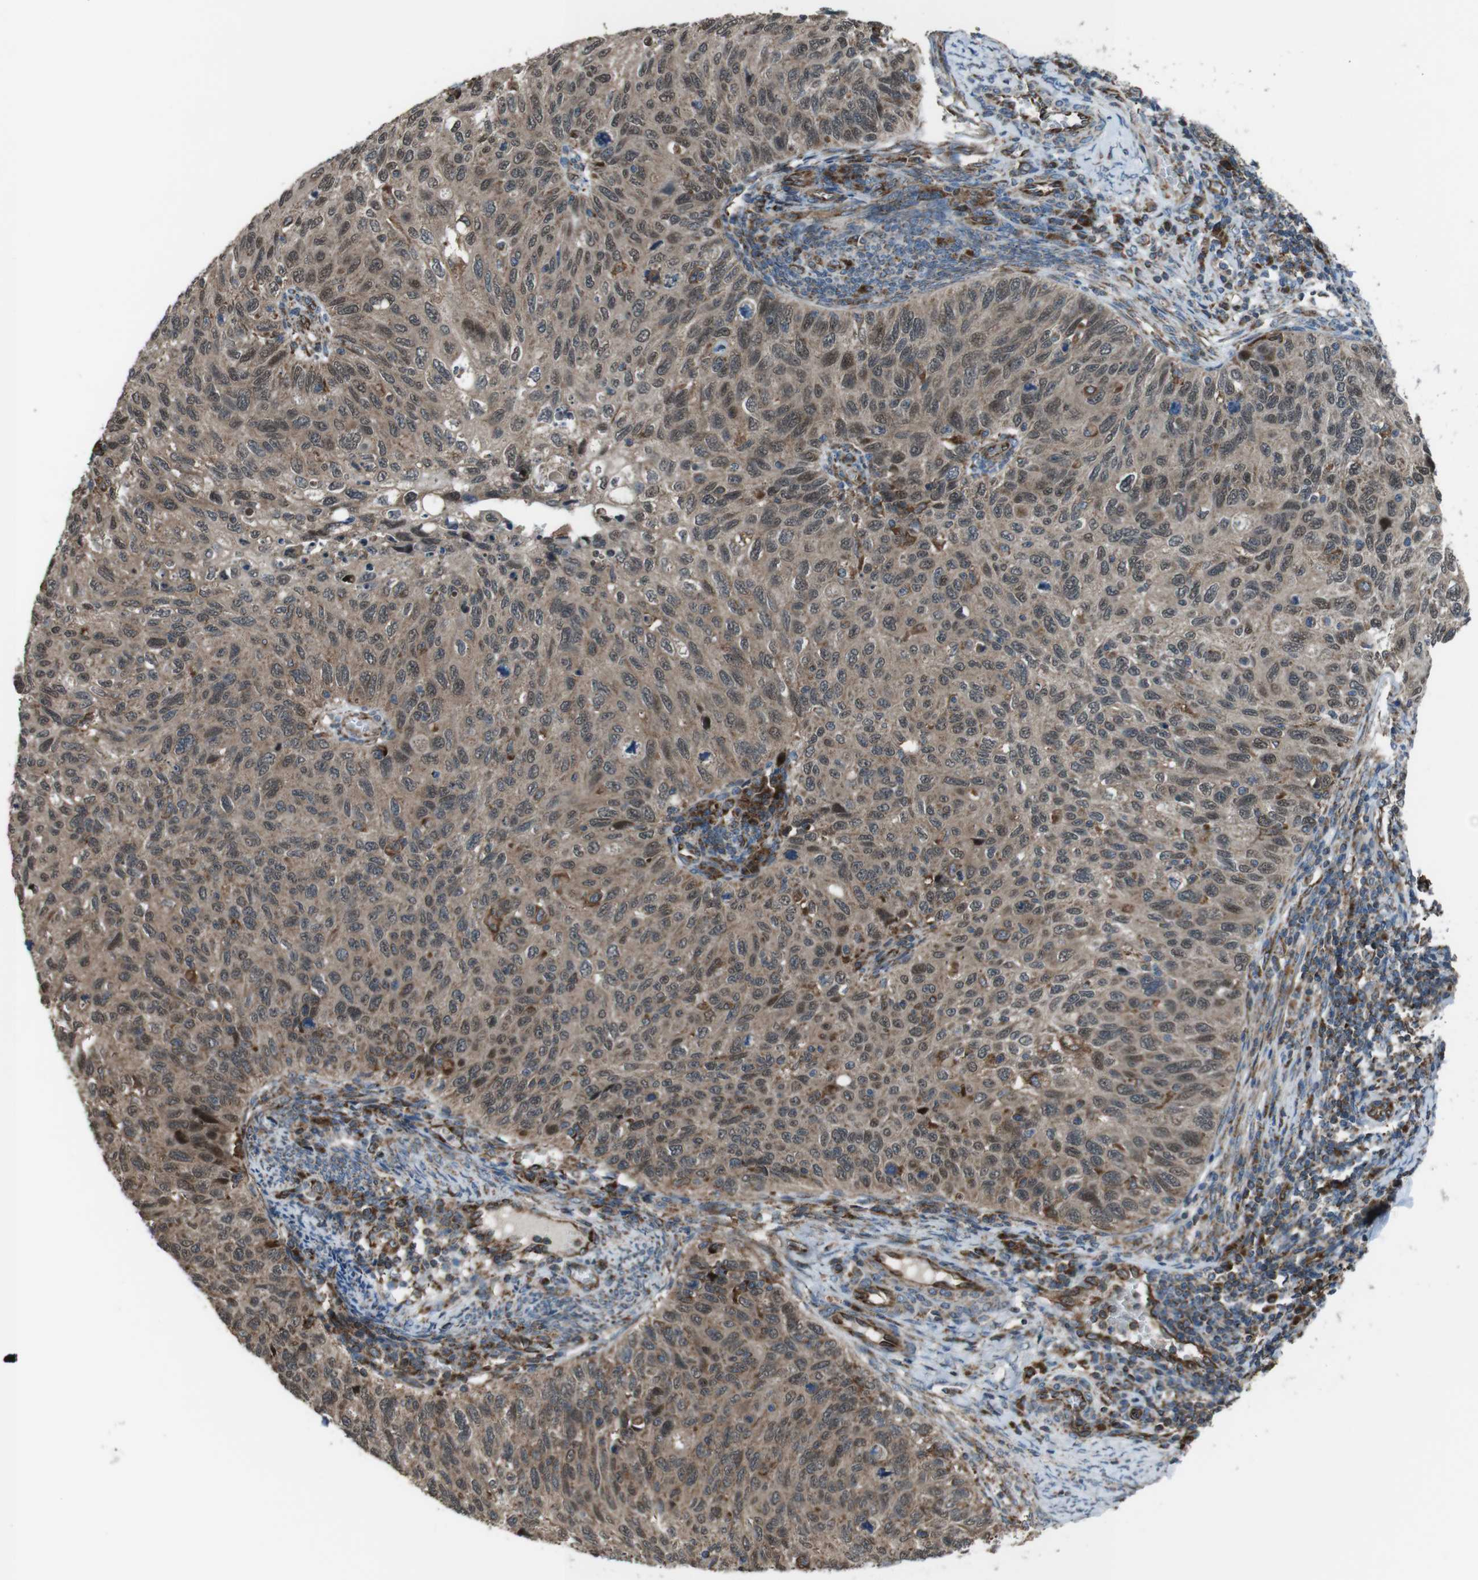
{"staining": {"intensity": "moderate", "quantity": ">75%", "location": "cytoplasmic/membranous,nuclear"}, "tissue": "cervical cancer", "cell_type": "Tumor cells", "image_type": "cancer", "snomed": [{"axis": "morphology", "description": "Squamous cell carcinoma, NOS"}, {"axis": "topography", "description": "Cervix"}], "caption": "Human cervical cancer stained with a brown dye shows moderate cytoplasmic/membranous and nuclear positive positivity in about >75% of tumor cells.", "gene": "GIMAP8", "patient": {"sex": "female", "age": 70}}